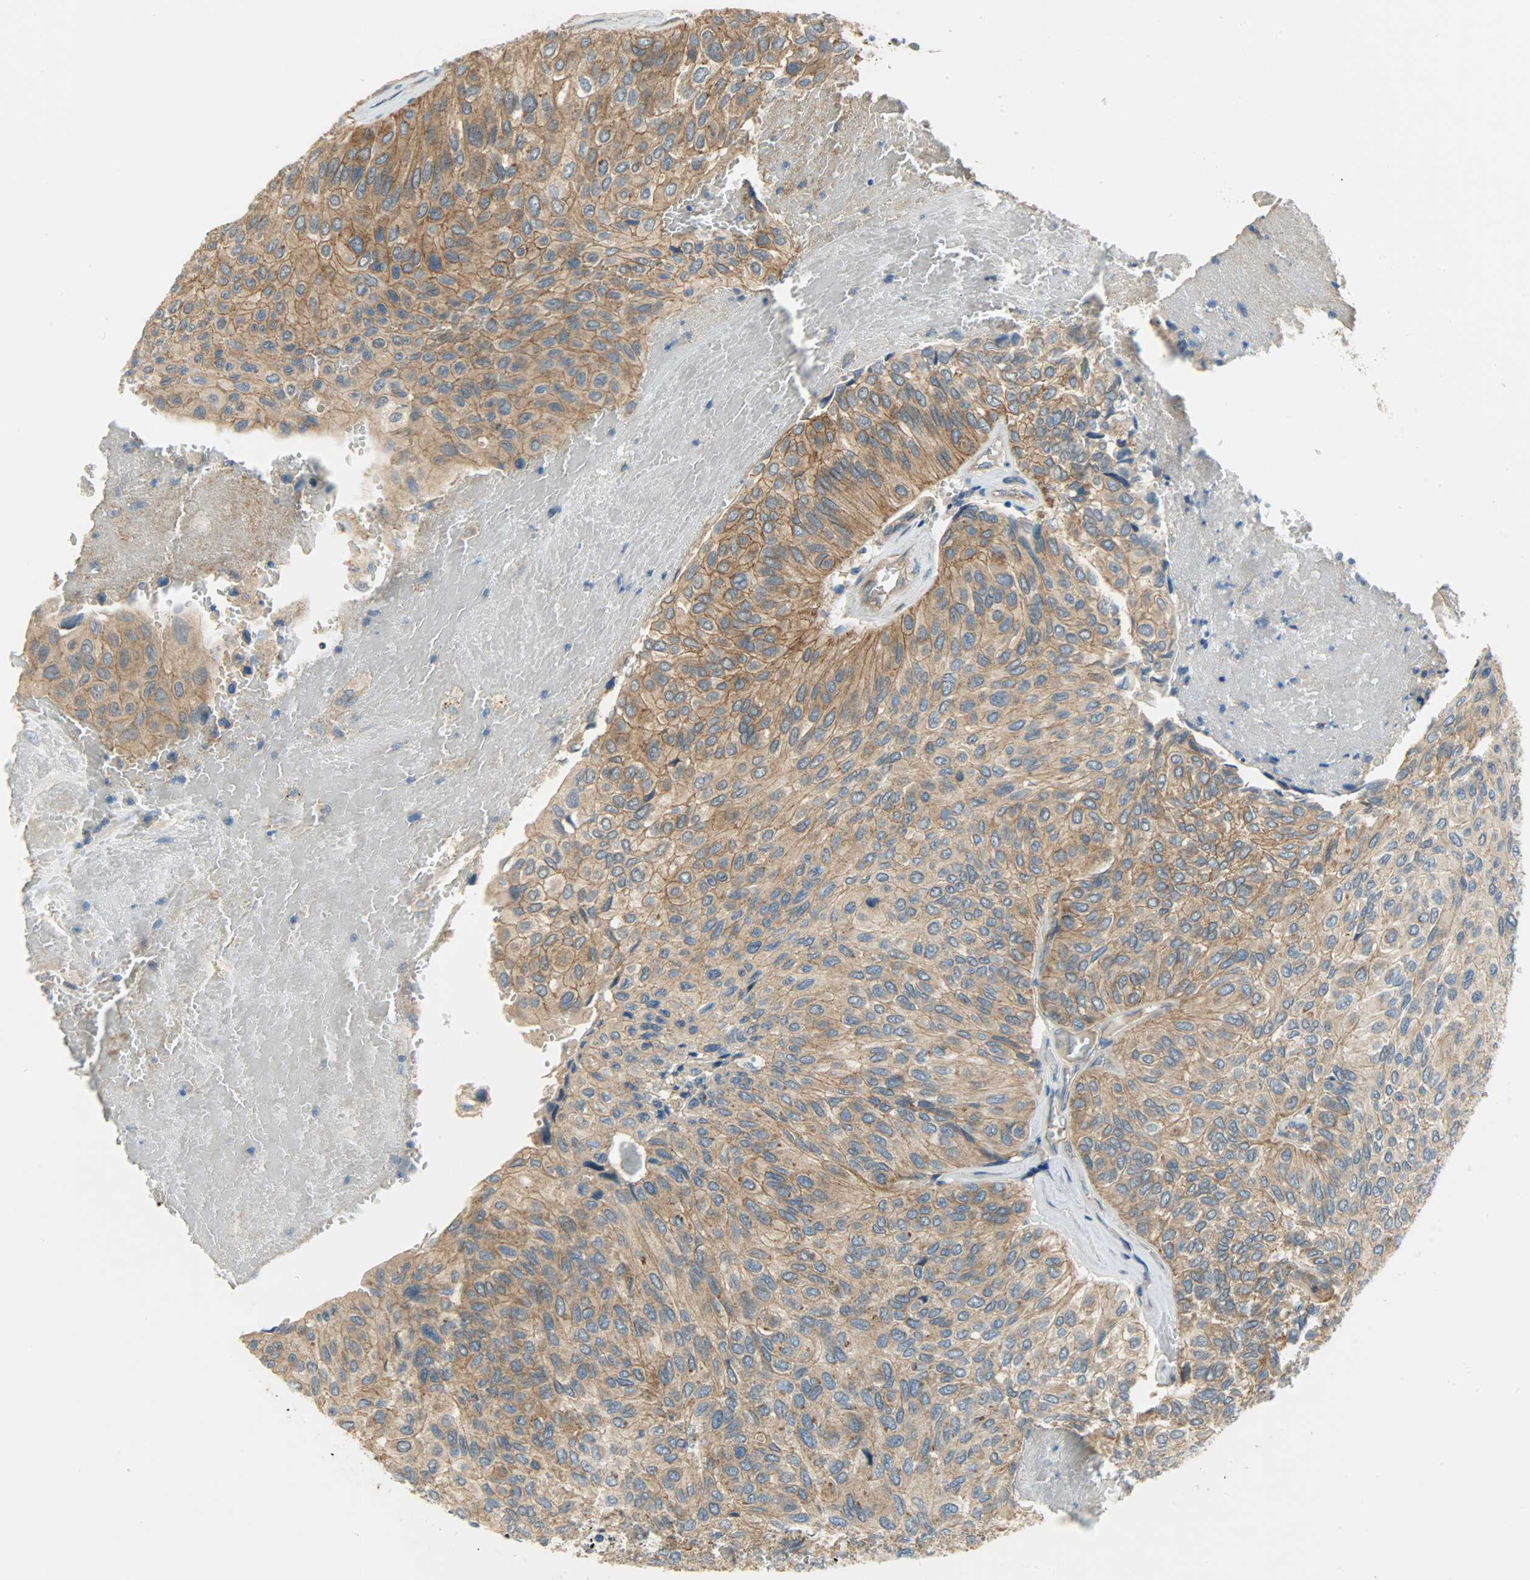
{"staining": {"intensity": "moderate", "quantity": ">75%", "location": "cytoplasmic/membranous"}, "tissue": "urothelial cancer", "cell_type": "Tumor cells", "image_type": "cancer", "snomed": [{"axis": "morphology", "description": "Urothelial carcinoma, High grade"}, {"axis": "topography", "description": "Urinary bladder"}], "caption": "Protein expression analysis of human urothelial carcinoma (high-grade) reveals moderate cytoplasmic/membranous staining in approximately >75% of tumor cells.", "gene": "KIAA1217", "patient": {"sex": "male", "age": 66}}